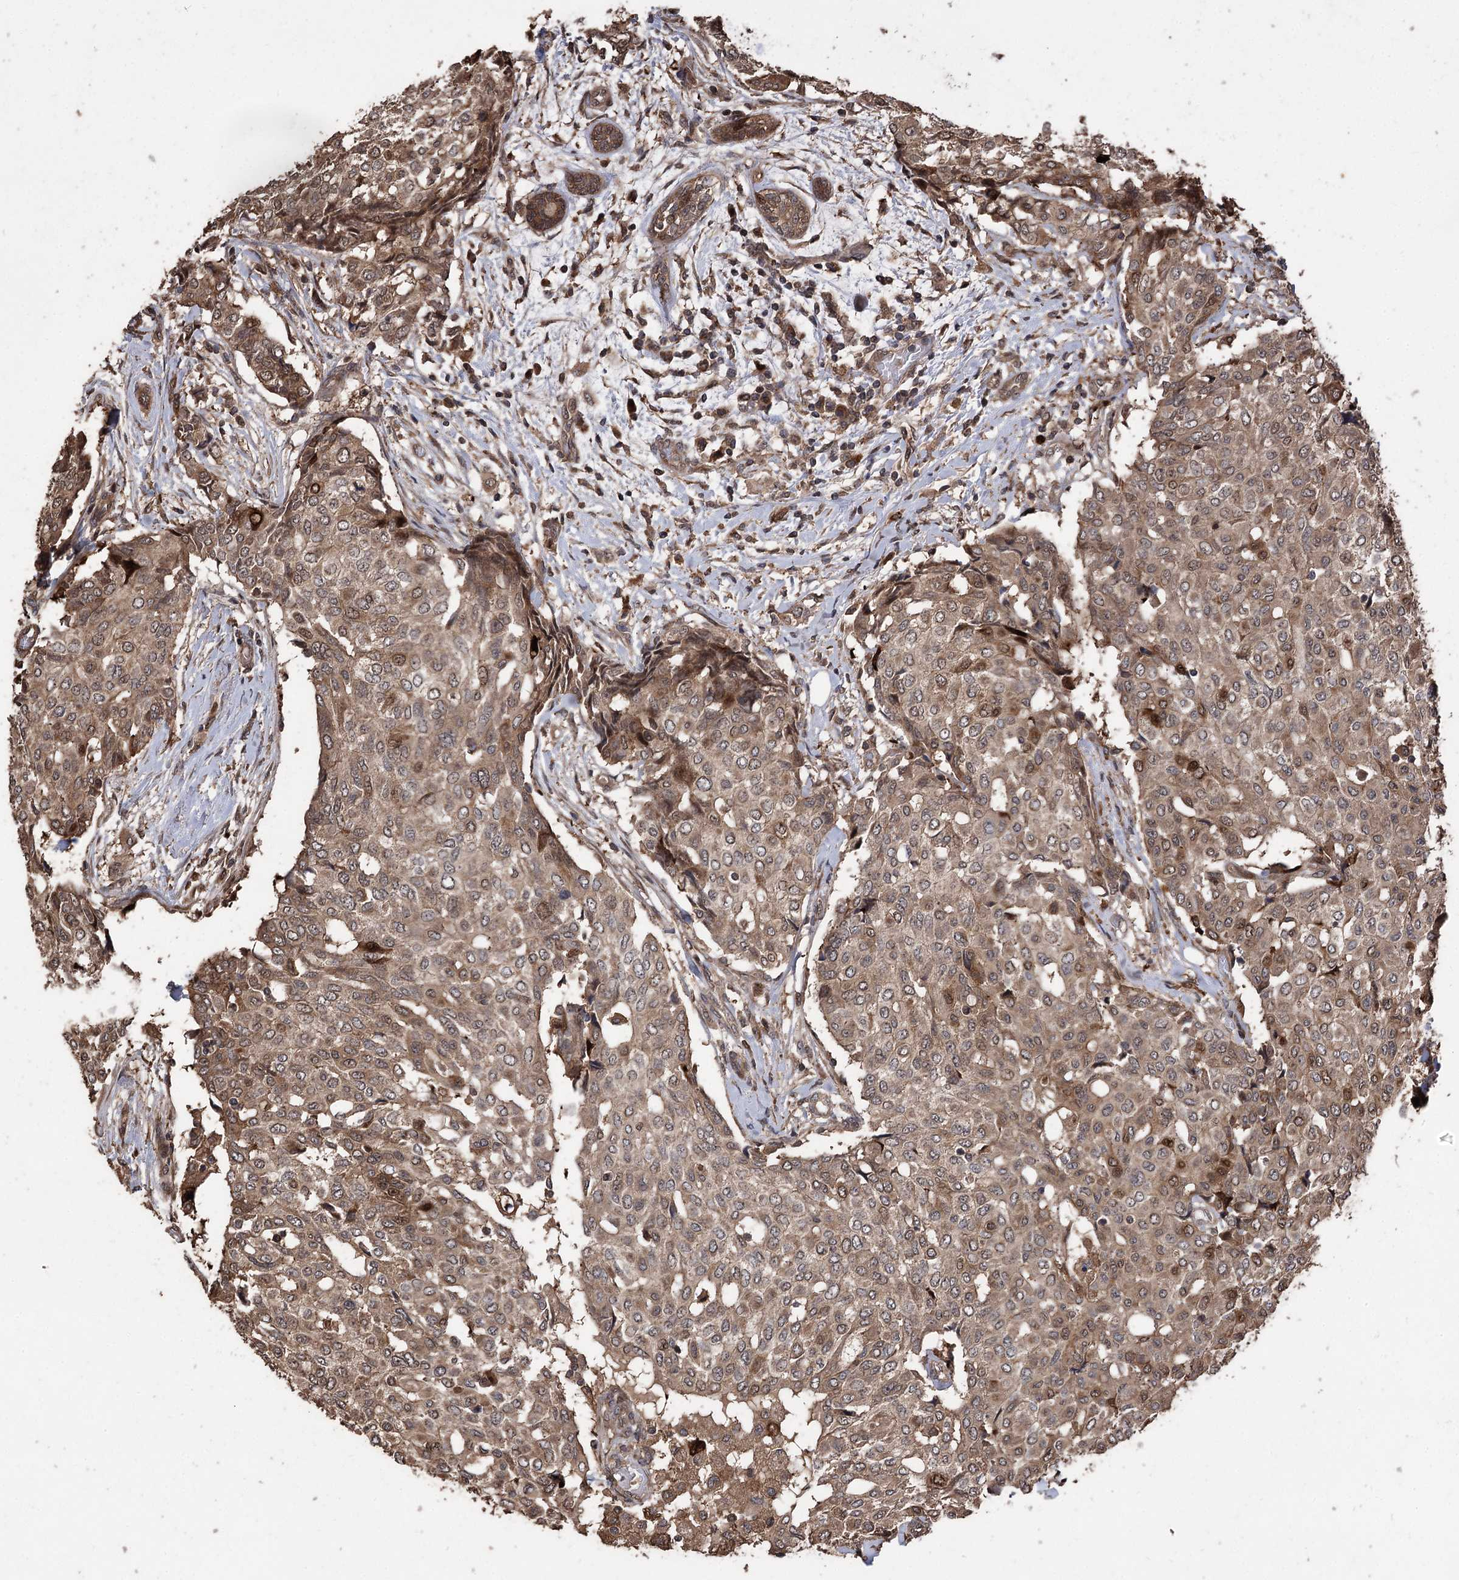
{"staining": {"intensity": "moderate", "quantity": ">75%", "location": "cytoplasmic/membranous"}, "tissue": "breast cancer", "cell_type": "Tumor cells", "image_type": "cancer", "snomed": [{"axis": "morphology", "description": "Lobular carcinoma"}, {"axis": "topography", "description": "Breast"}], "caption": "DAB immunohistochemical staining of breast cancer (lobular carcinoma) exhibits moderate cytoplasmic/membranous protein staining in approximately >75% of tumor cells.", "gene": "RASSF3", "patient": {"sex": "female", "age": 51}}